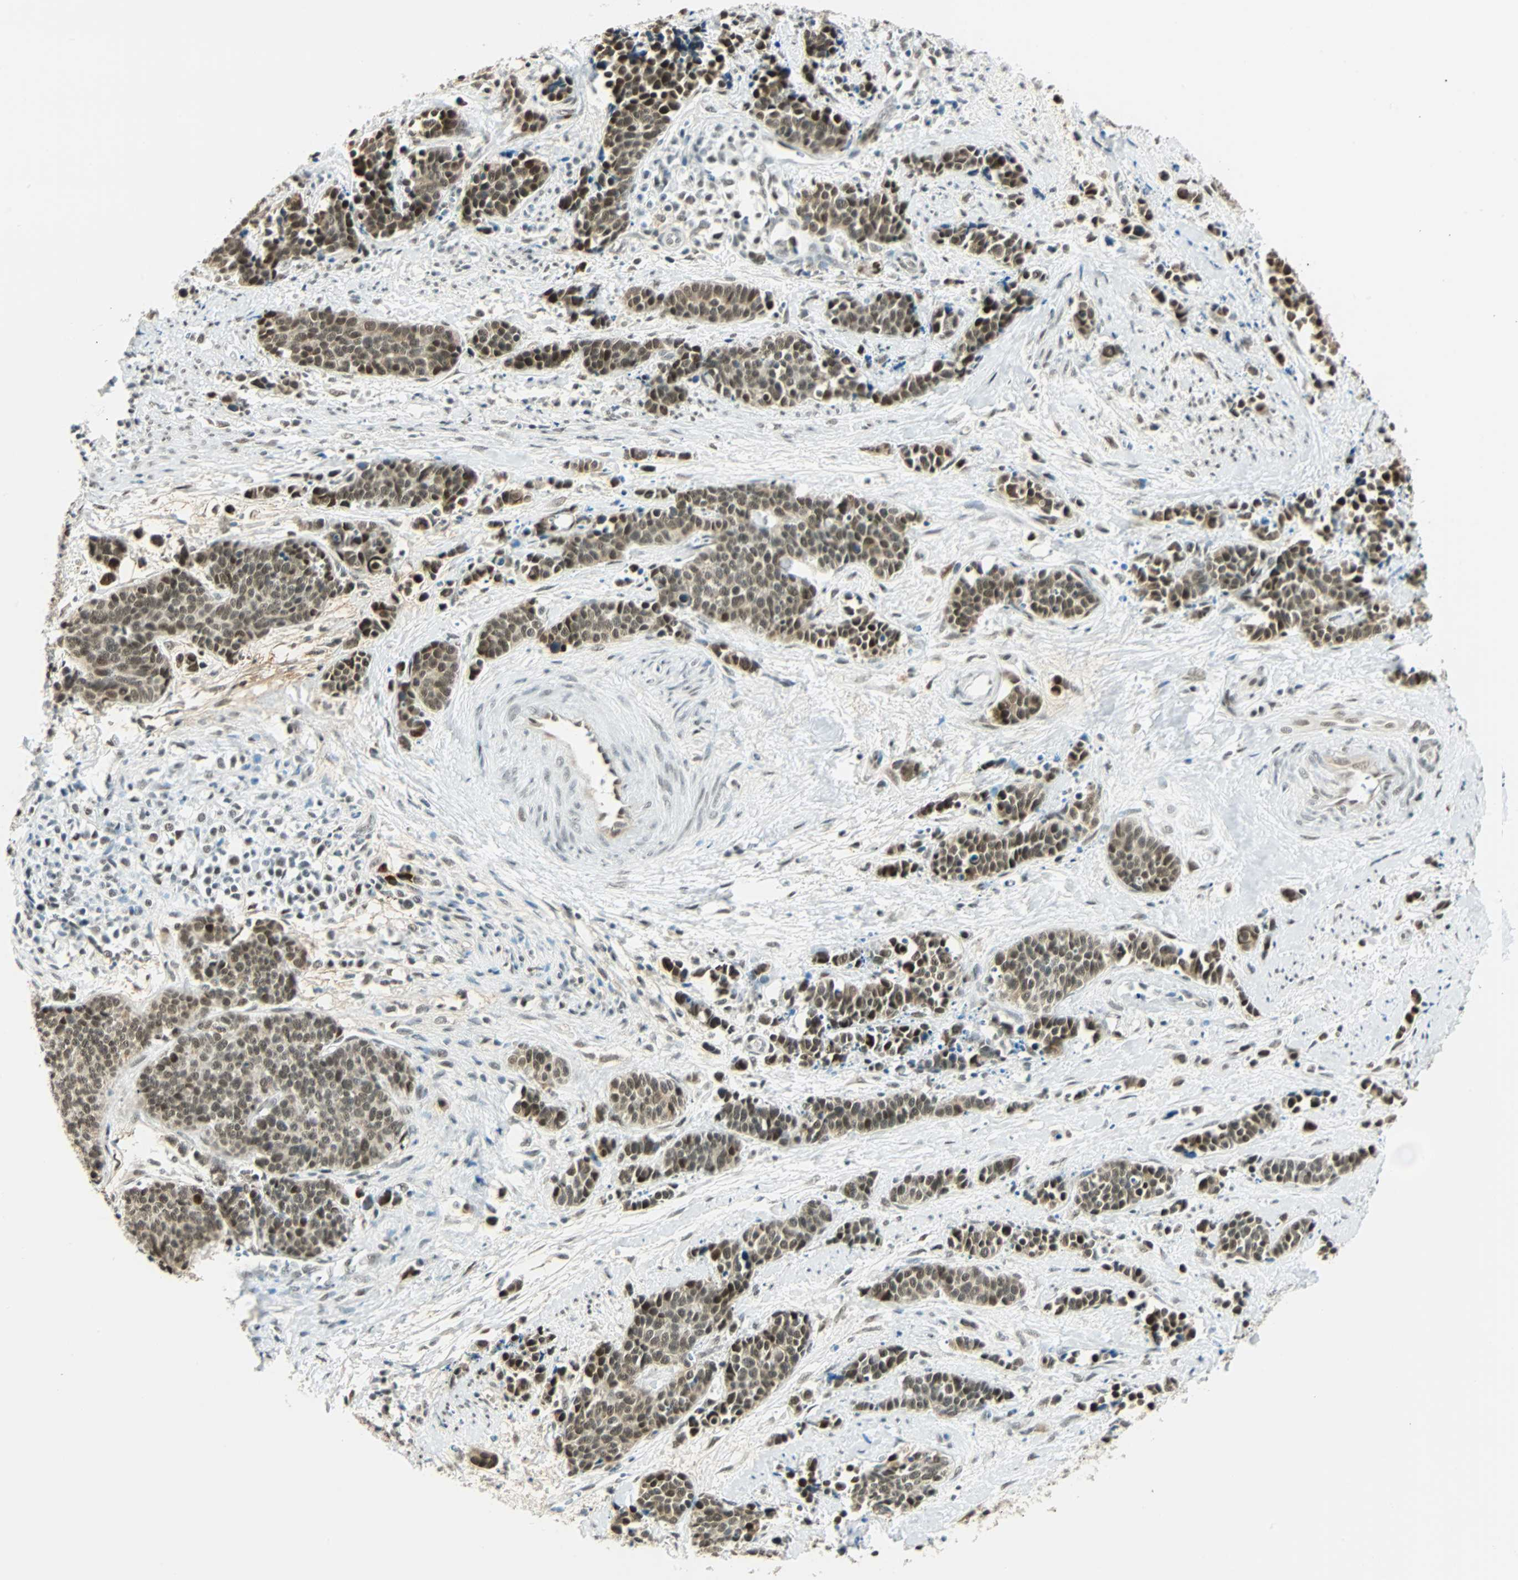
{"staining": {"intensity": "strong", "quantity": ">75%", "location": "nuclear"}, "tissue": "cervical cancer", "cell_type": "Tumor cells", "image_type": "cancer", "snomed": [{"axis": "morphology", "description": "Squamous cell carcinoma, NOS"}, {"axis": "topography", "description": "Cervix"}], "caption": "Human squamous cell carcinoma (cervical) stained with a protein marker exhibits strong staining in tumor cells.", "gene": "NELFE", "patient": {"sex": "female", "age": 35}}